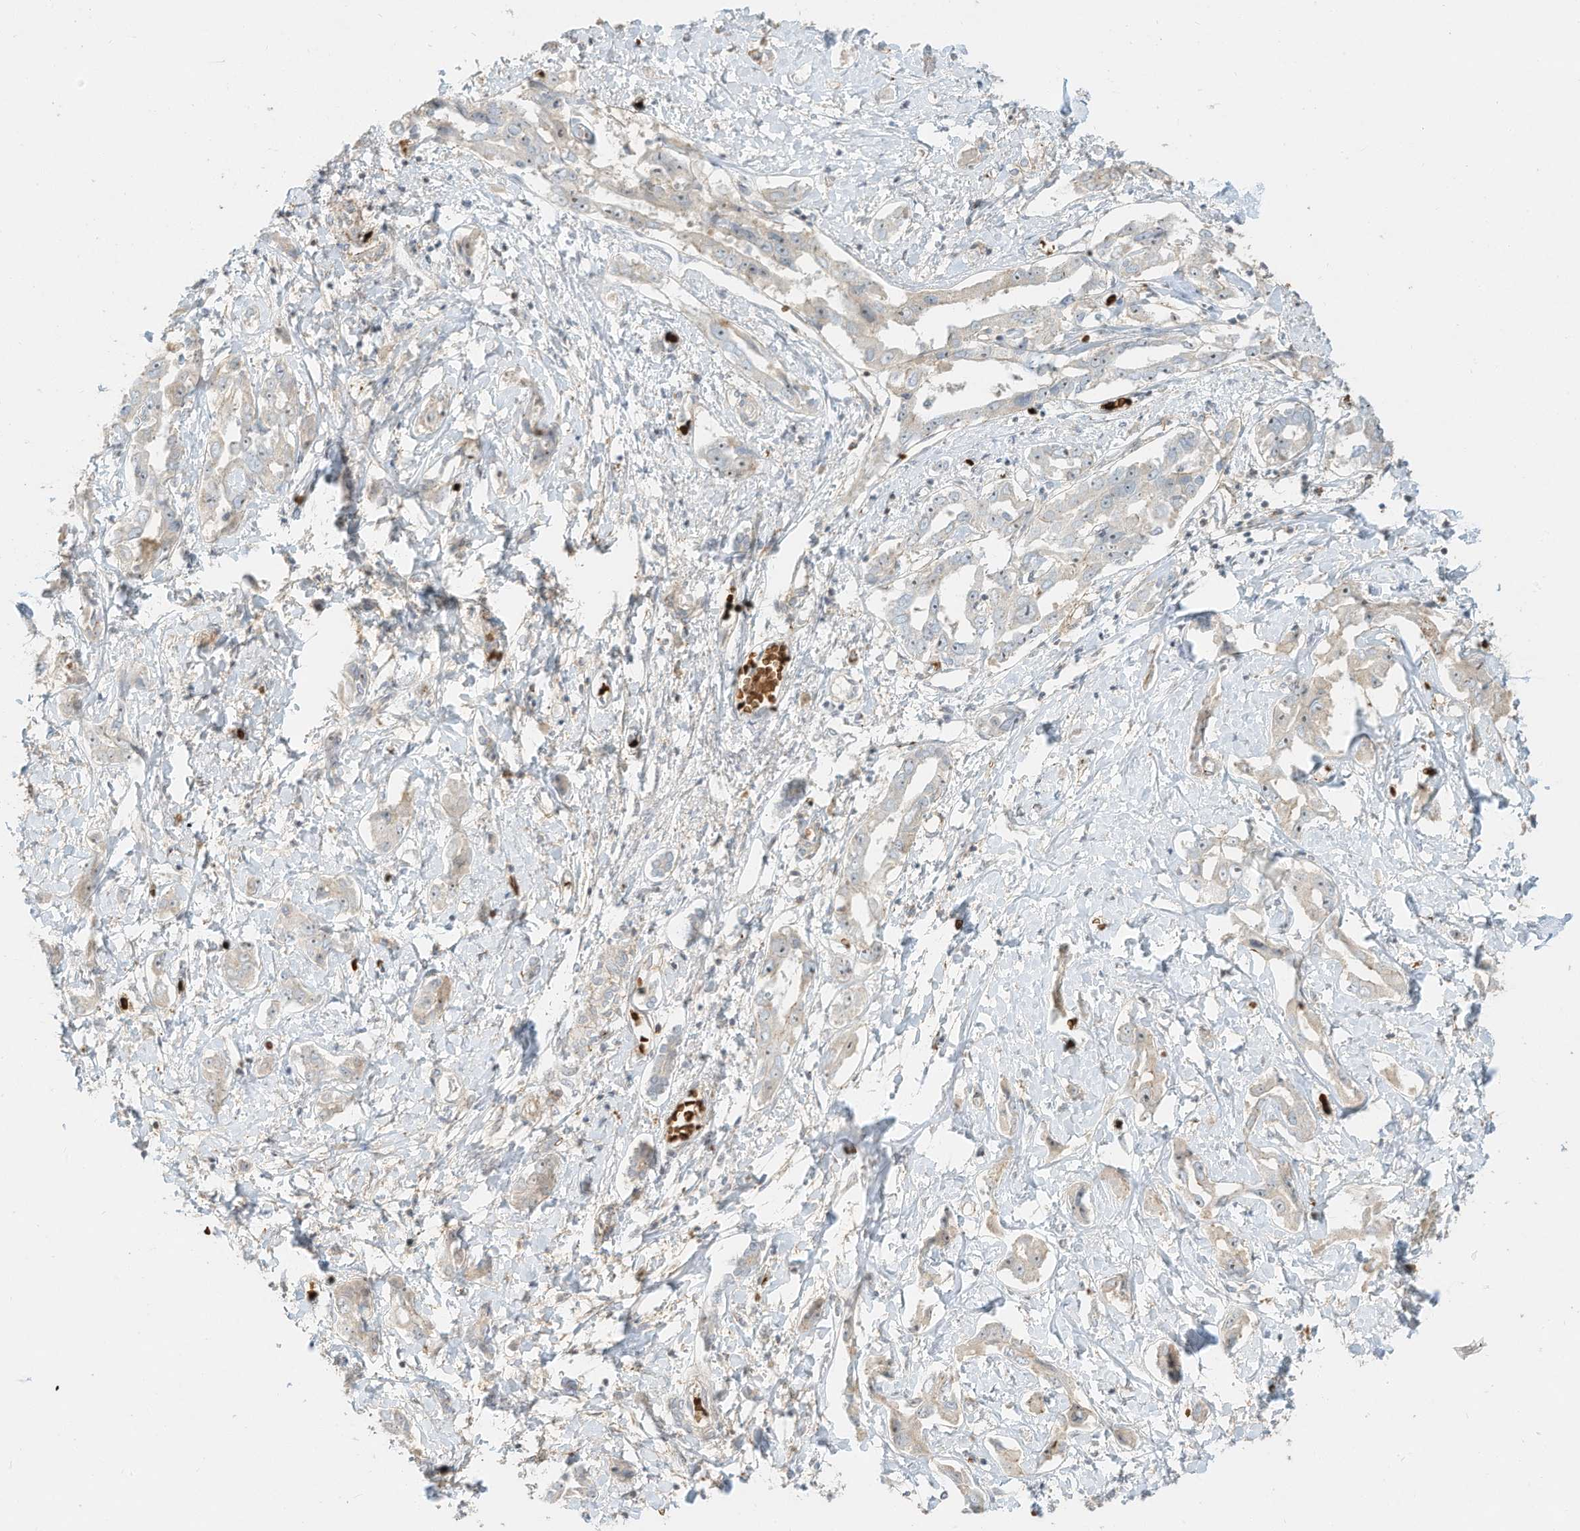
{"staining": {"intensity": "negative", "quantity": "none", "location": "none"}, "tissue": "liver cancer", "cell_type": "Tumor cells", "image_type": "cancer", "snomed": [{"axis": "morphology", "description": "Cholangiocarcinoma"}, {"axis": "topography", "description": "Liver"}], "caption": "There is no significant staining in tumor cells of liver cholangiocarcinoma.", "gene": "OFD1", "patient": {"sex": "male", "age": 59}}